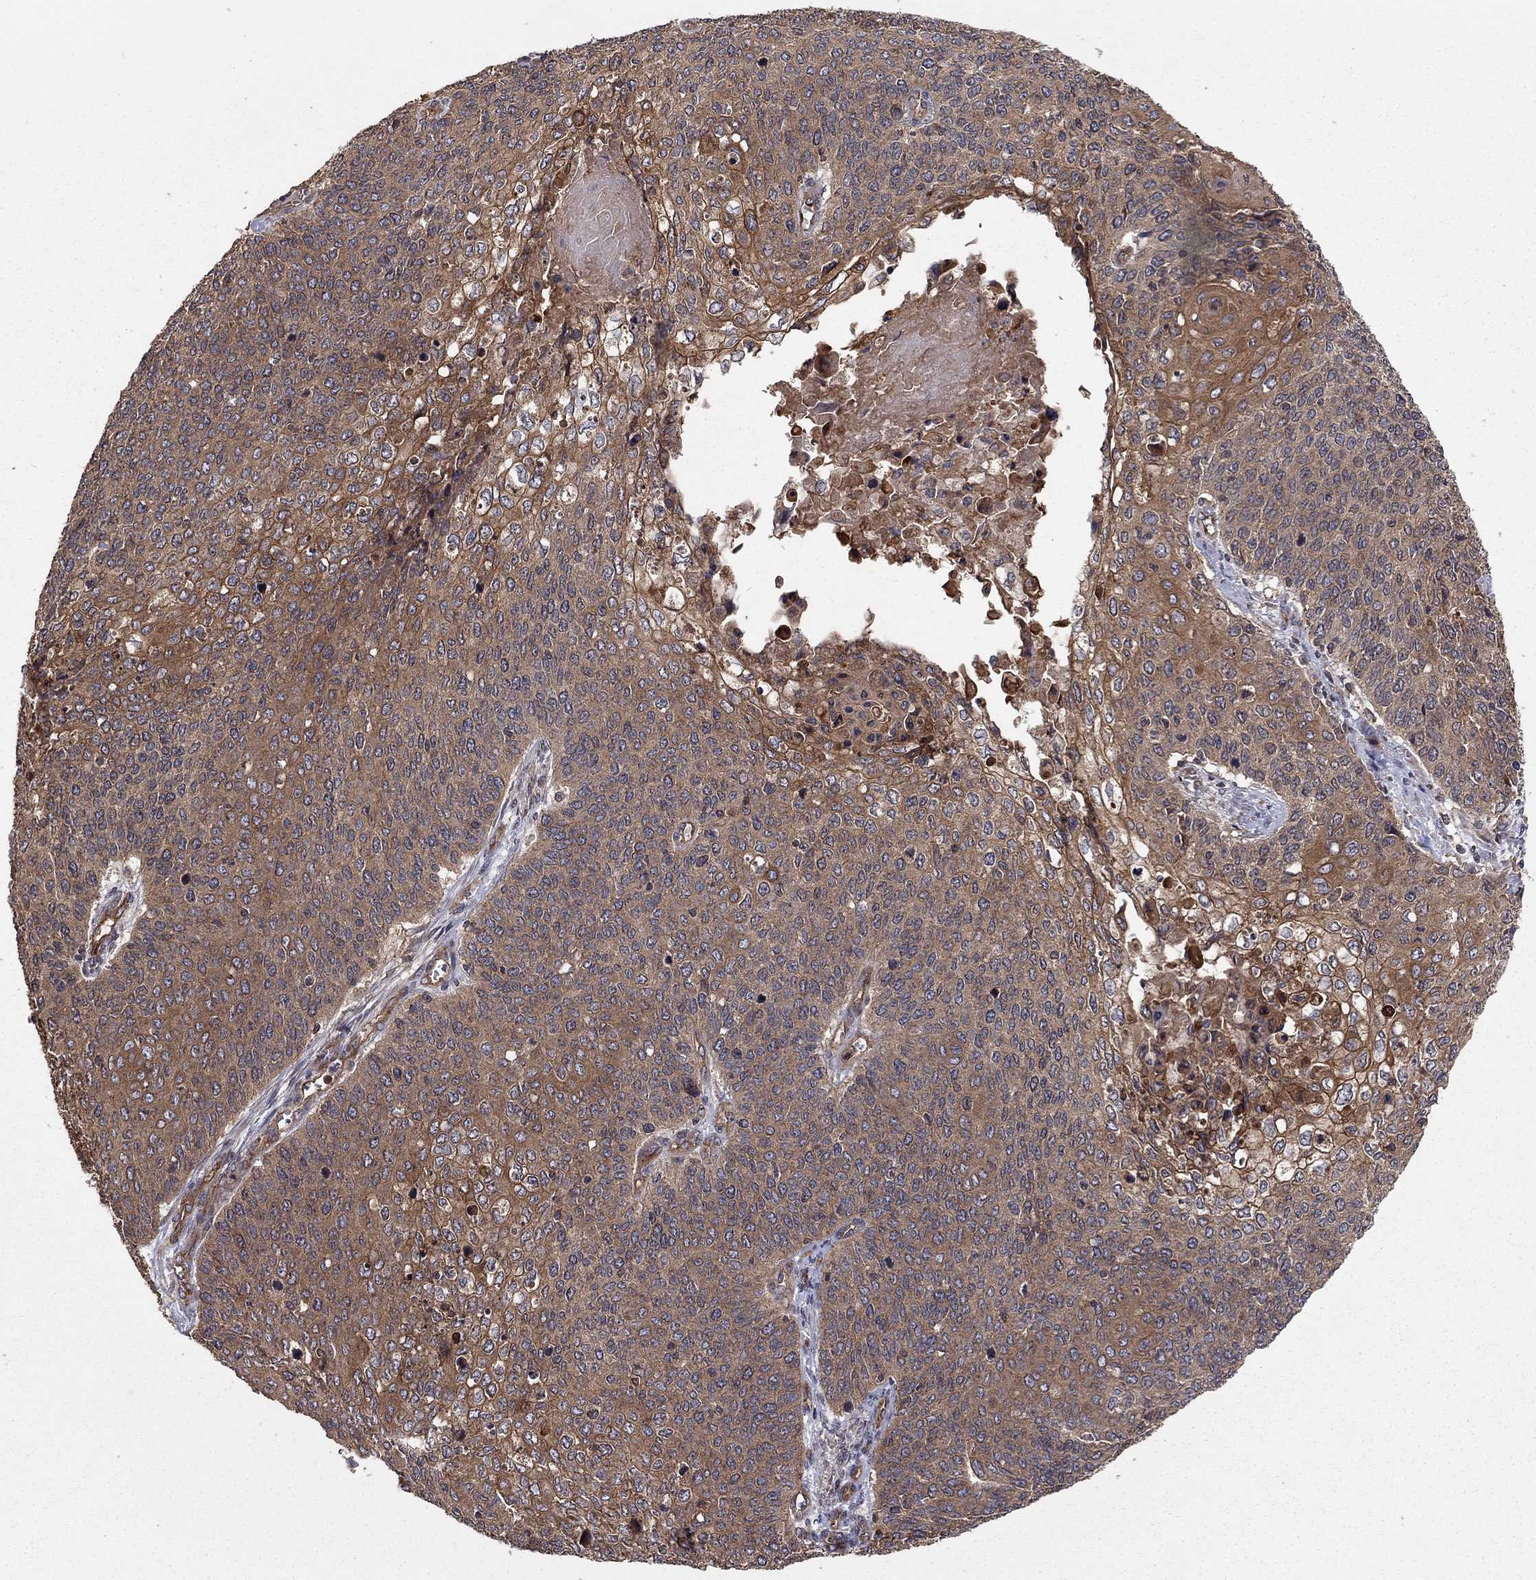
{"staining": {"intensity": "strong", "quantity": "25%-75%", "location": "cytoplasmic/membranous"}, "tissue": "cervical cancer", "cell_type": "Tumor cells", "image_type": "cancer", "snomed": [{"axis": "morphology", "description": "Squamous cell carcinoma, NOS"}, {"axis": "topography", "description": "Cervix"}], "caption": "This is an image of immunohistochemistry (IHC) staining of cervical squamous cell carcinoma, which shows strong staining in the cytoplasmic/membranous of tumor cells.", "gene": "BMERB1", "patient": {"sex": "female", "age": 39}}